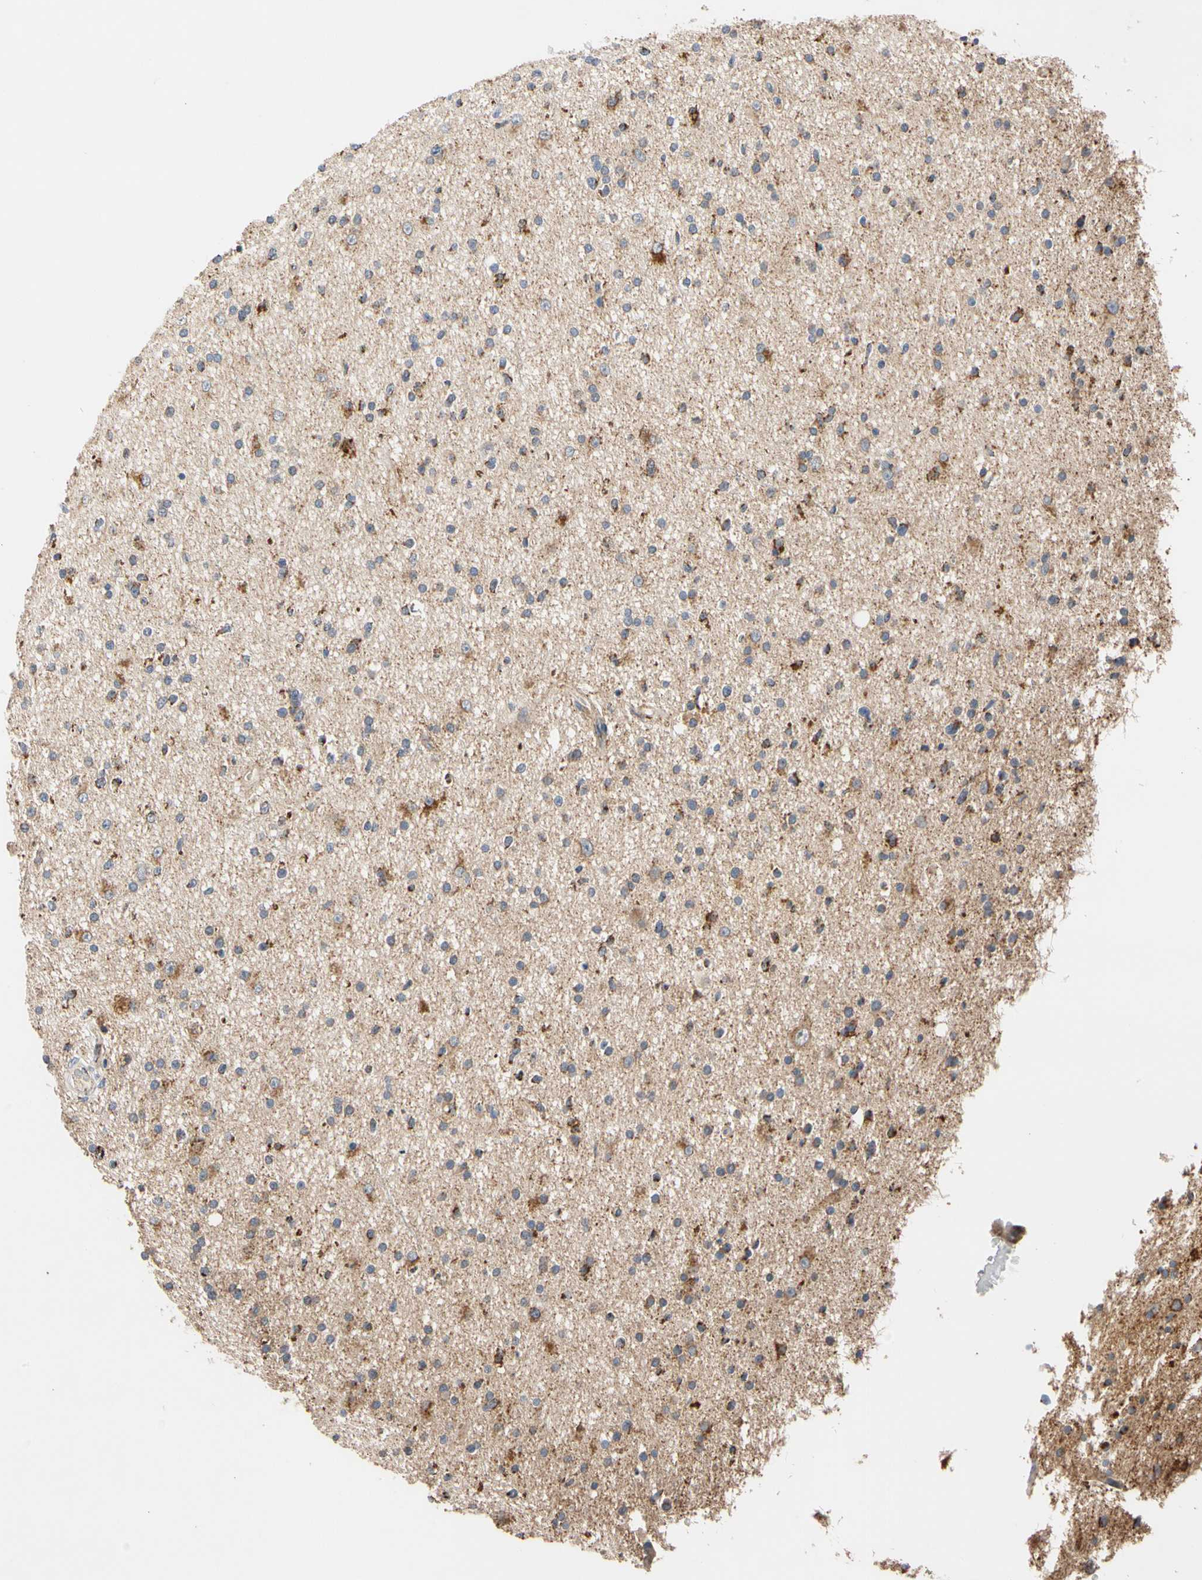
{"staining": {"intensity": "moderate", "quantity": "25%-75%", "location": "cytoplasmic/membranous"}, "tissue": "glioma", "cell_type": "Tumor cells", "image_type": "cancer", "snomed": [{"axis": "morphology", "description": "Glioma, malignant, High grade"}, {"axis": "topography", "description": "Brain"}], "caption": "Immunohistochemistry (IHC) image of human malignant high-grade glioma stained for a protein (brown), which displays medium levels of moderate cytoplasmic/membranous positivity in approximately 25%-75% of tumor cells.", "gene": "GPD2", "patient": {"sex": "male", "age": 33}}